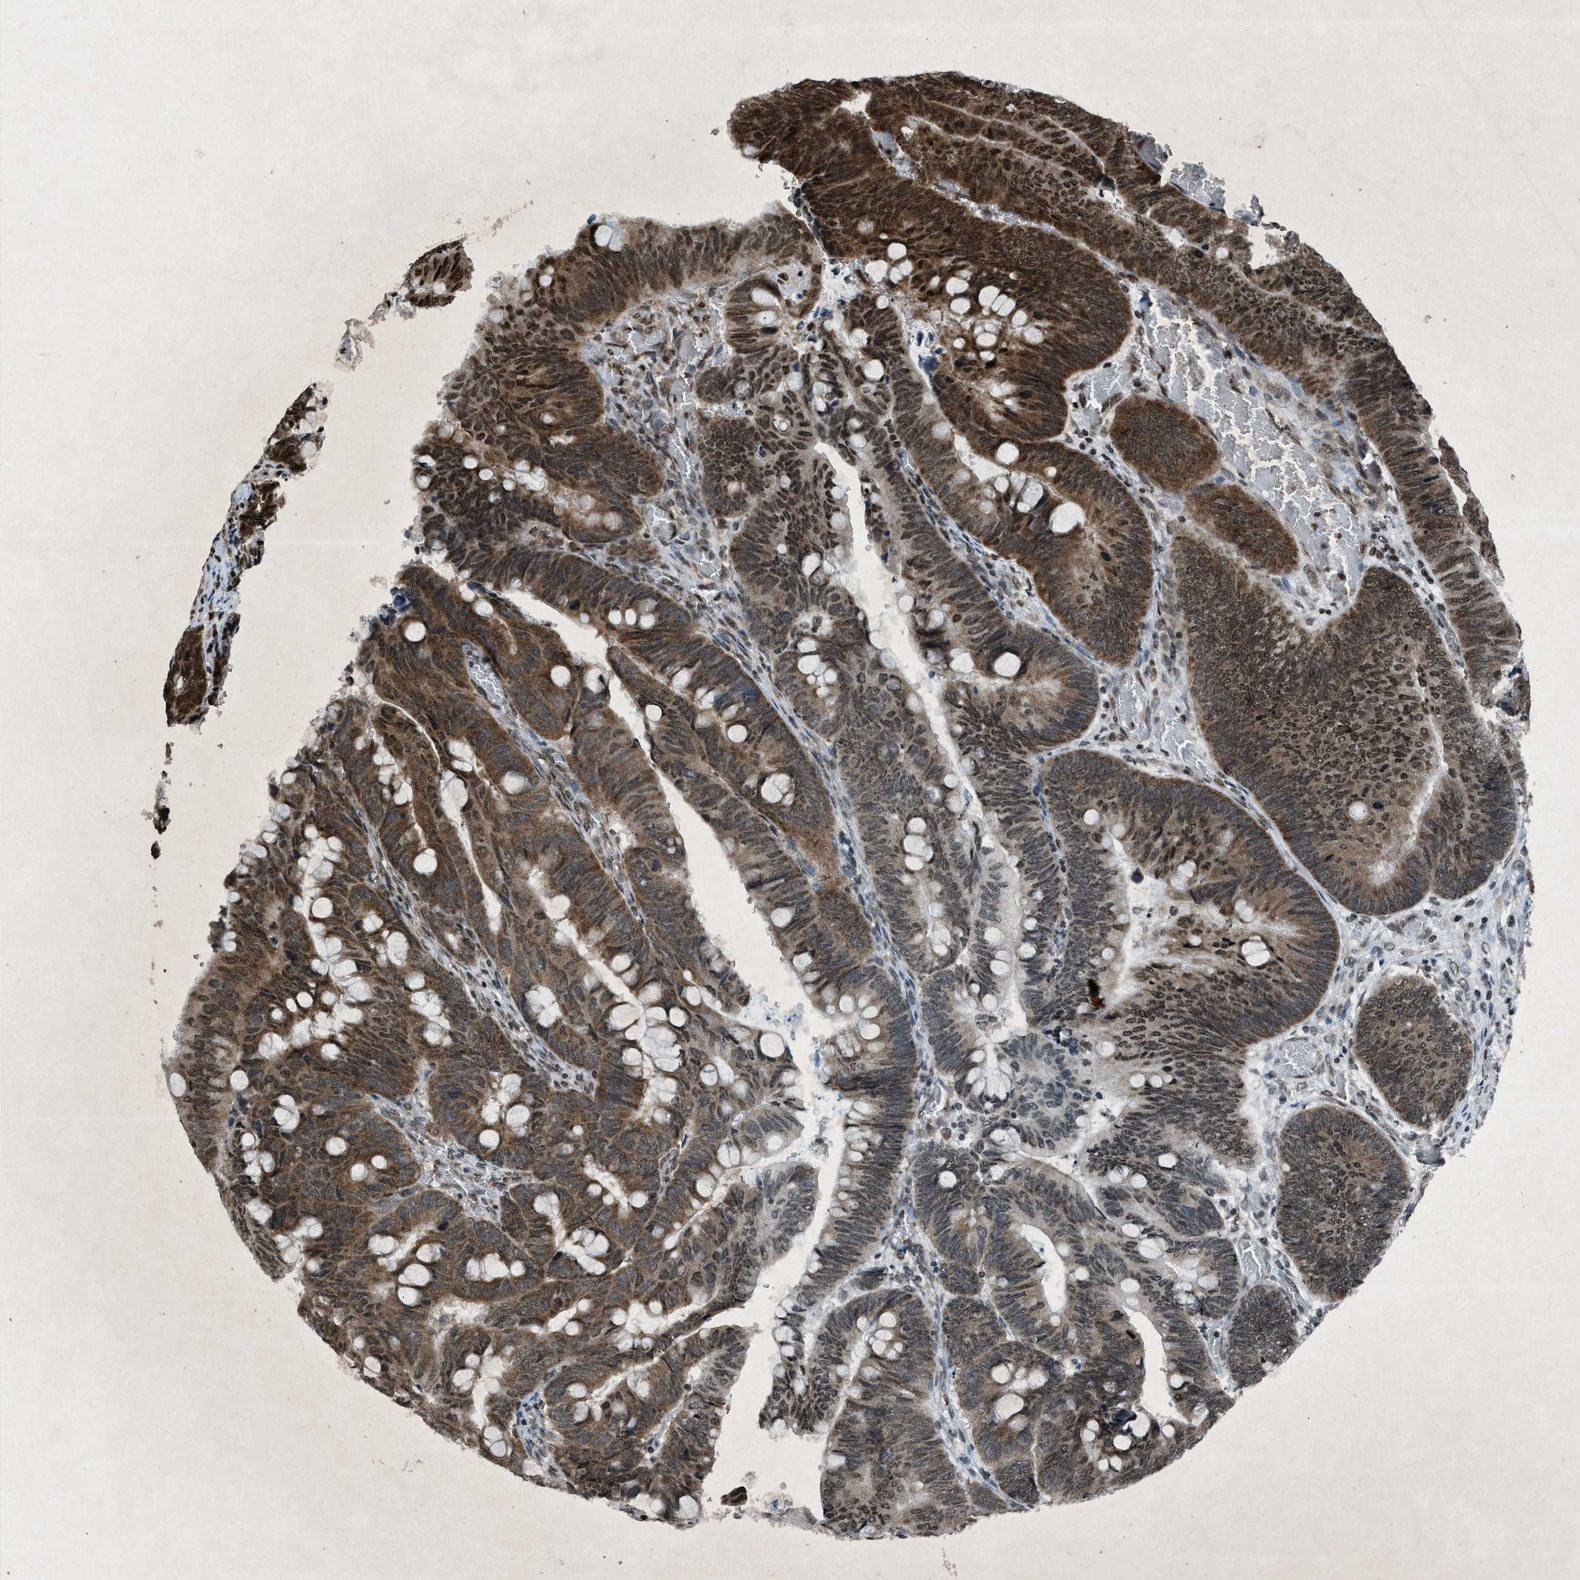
{"staining": {"intensity": "moderate", "quantity": ">75%", "location": "cytoplasmic/membranous,nuclear"}, "tissue": "colorectal cancer", "cell_type": "Tumor cells", "image_type": "cancer", "snomed": [{"axis": "morphology", "description": "Normal tissue, NOS"}, {"axis": "morphology", "description": "Adenocarcinoma, NOS"}, {"axis": "topography", "description": "Rectum"}, {"axis": "topography", "description": "Peripheral nerve tissue"}], "caption": "A medium amount of moderate cytoplasmic/membranous and nuclear staining is present in approximately >75% of tumor cells in adenocarcinoma (colorectal) tissue.", "gene": "NXF1", "patient": {"sex": "male", "age": 92}}